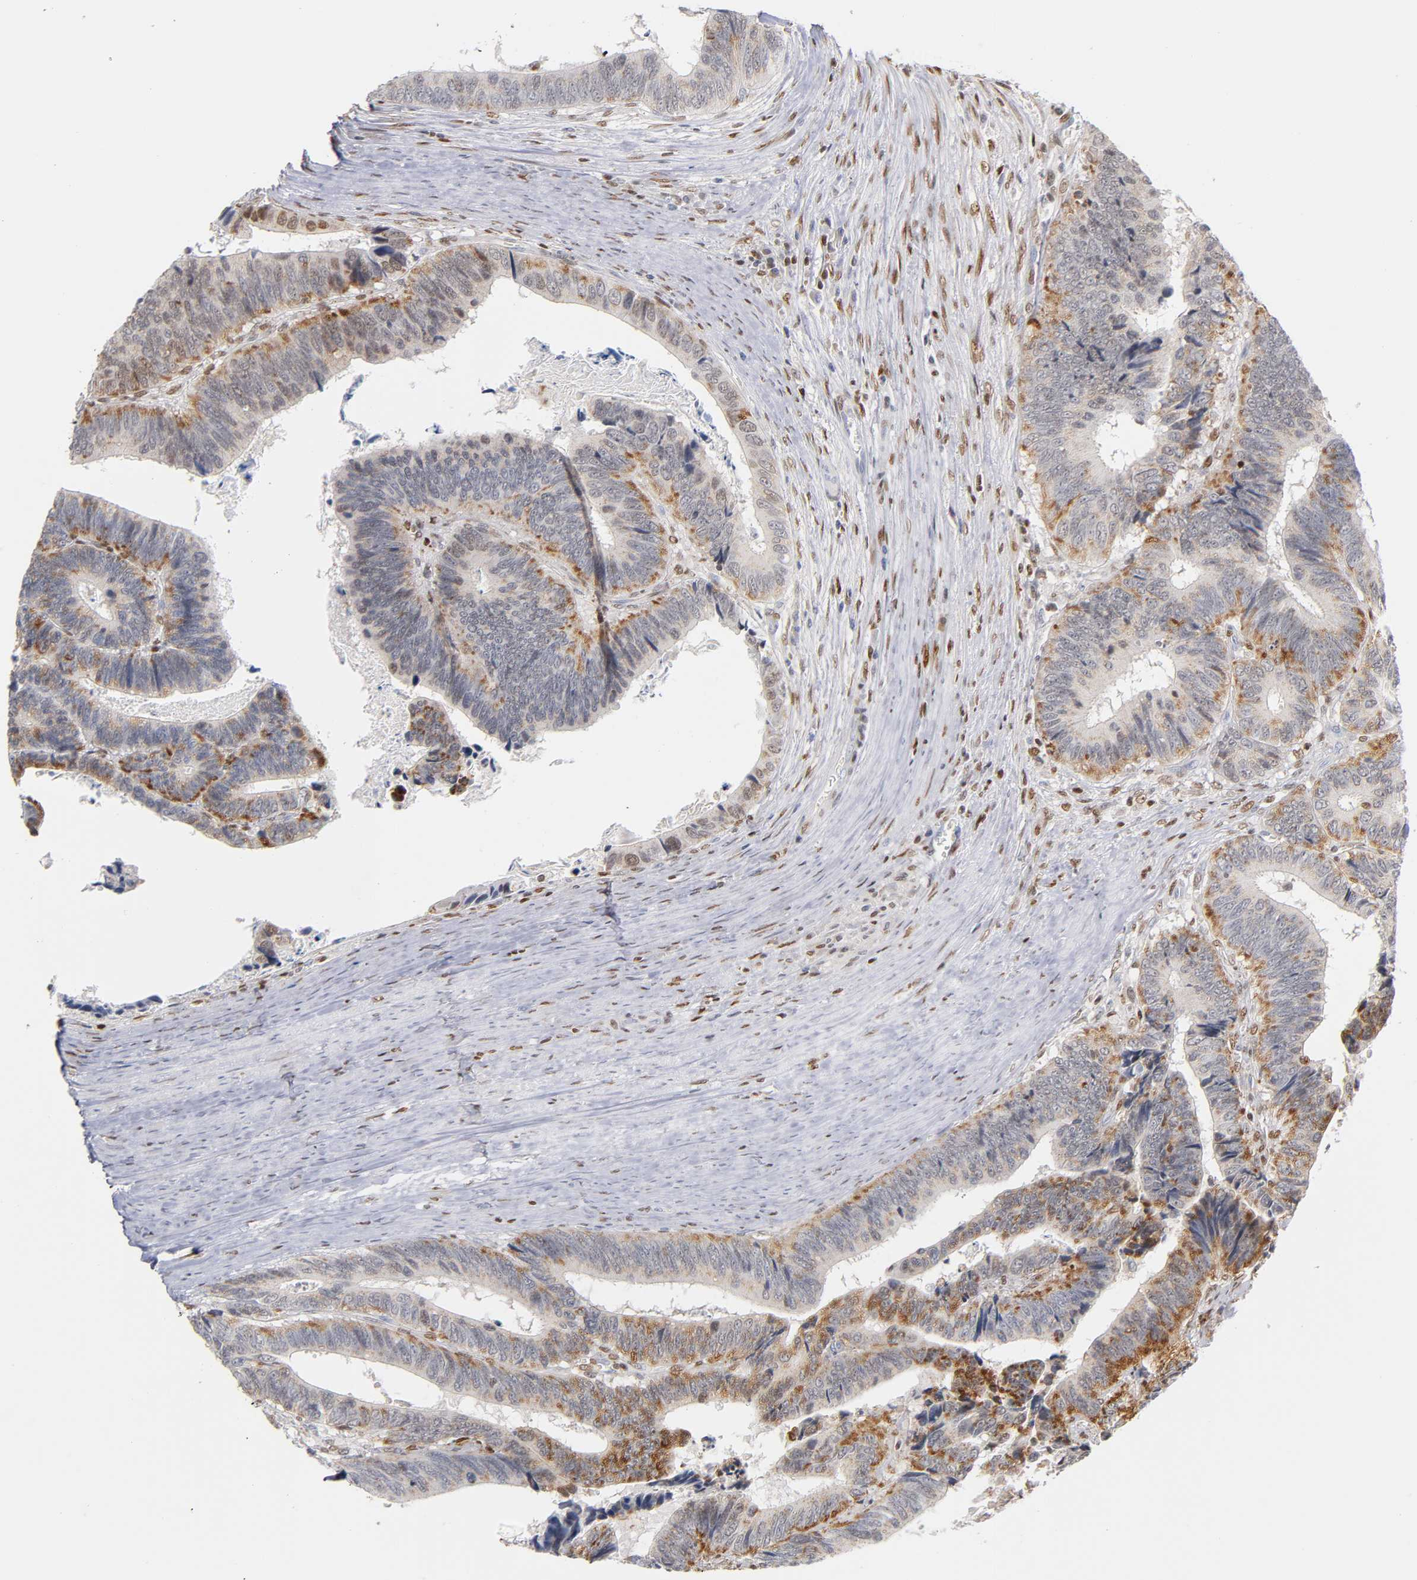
{"staining": {"intensity": "moderate", "quantity": "25%-75%", "location": "cytoplasmic/membranous,nuclear"}, "tissue": "colorectal cancer", "cell_type": "Tumor cells", "image_type": "cancer", "snomed": [{"axis": "morphology", "description": "Adenocarcinoma, NOS"}, {"axis": "topography", "description": "Colon"}], "caption": "Approximately 25%-75% of tumor cells in colorectal cancer show moderate cytoplasmic/membranous and nuclear protein staining as visualized by brown immunohistochemical staining.", "gene": "RUNX1", "patient": {"sex": "male", "age": 72}}